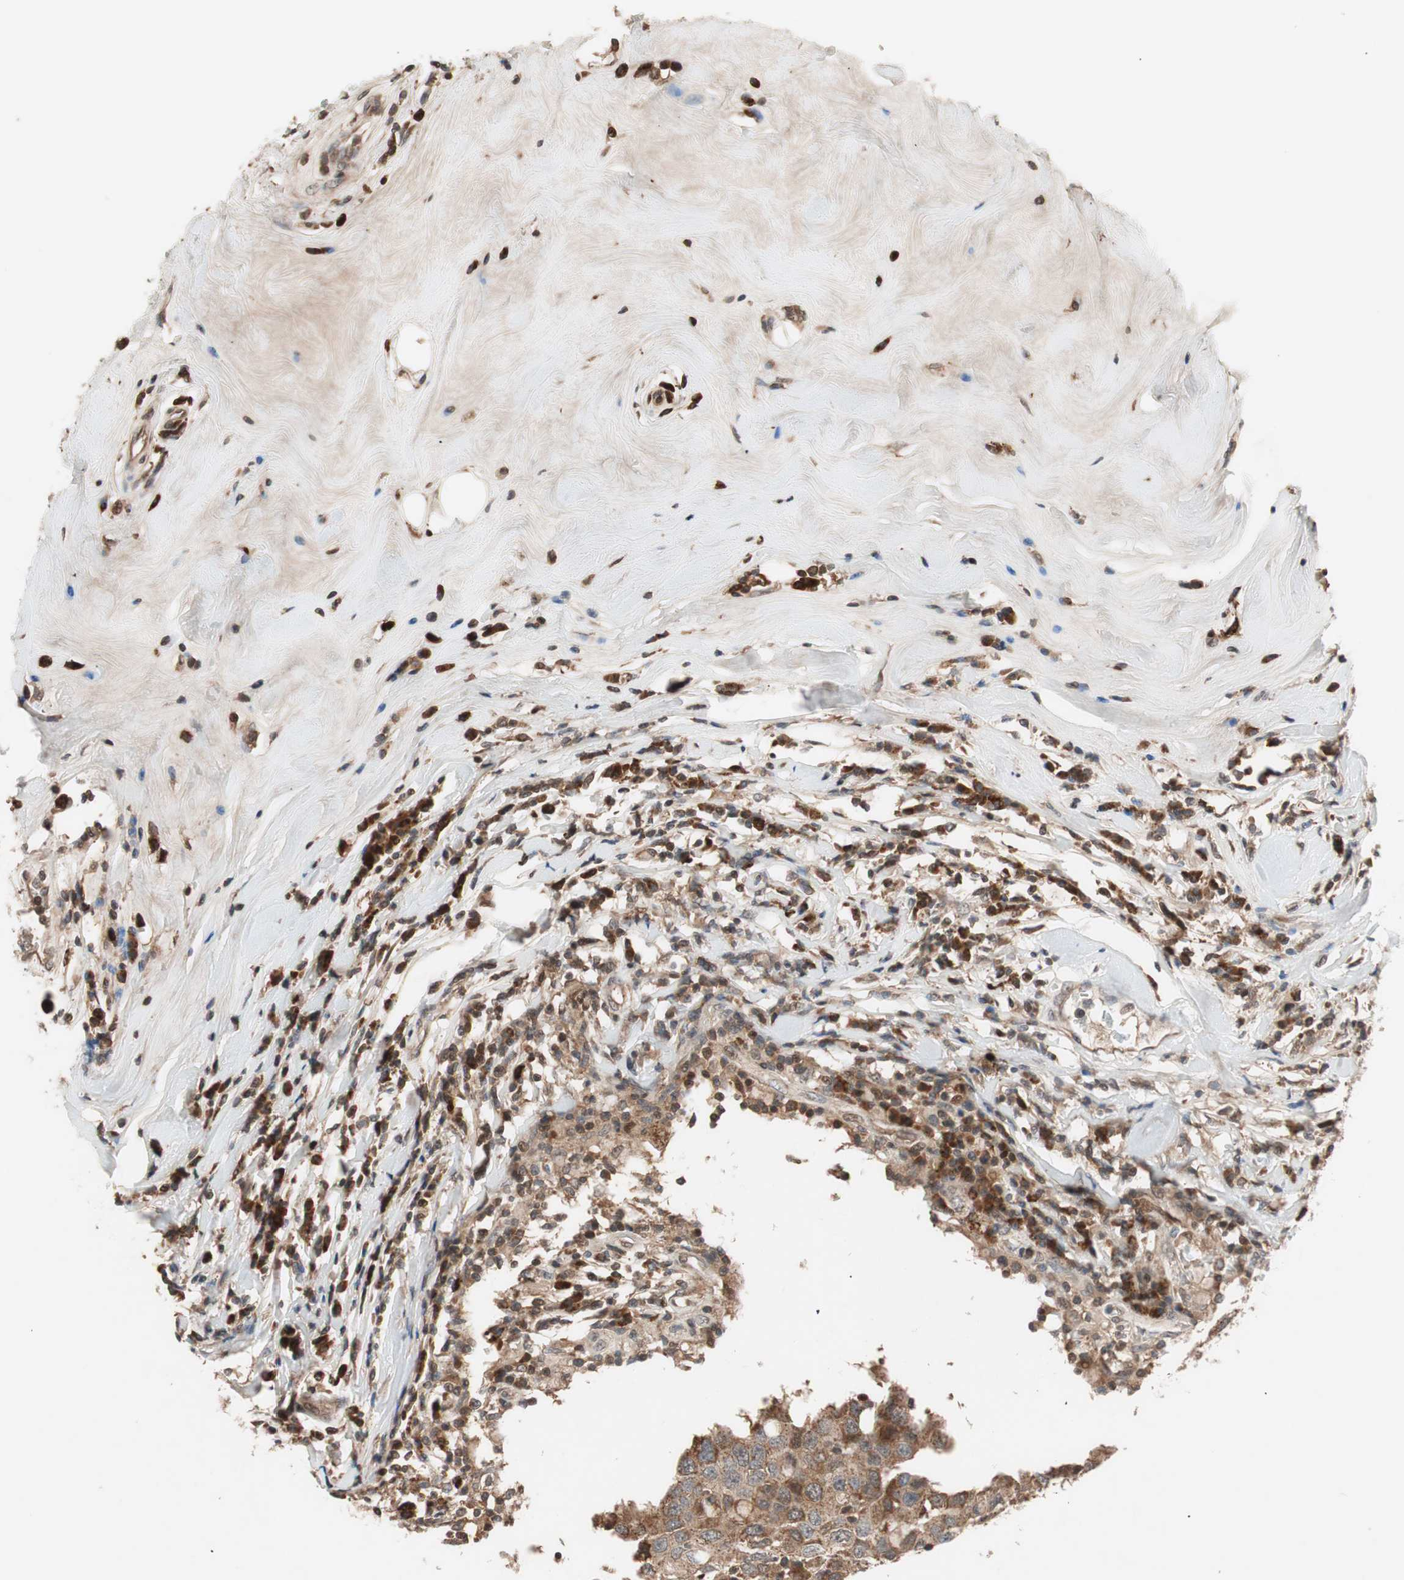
{"staining": {"intensity": "moderate", "quantity": ">75%", "location": "cytoplasmic/membranous"}, "tissue": "breast cancer", "cell_type": "Tumor cells", "image_type": "cancer", "snomed": [{"axis": "morphology", "description": "Duct carcinoma"}, {"axis": "topography", "description": "Breast"}], "caption": "Tumor cells reveal medium levels of moderate cytoplasmic/membranous staining in about >75% of cells in intraductal carcinoma (breast).", "gene": "NF2", "patient": {"sex": "female", "age": 27}}